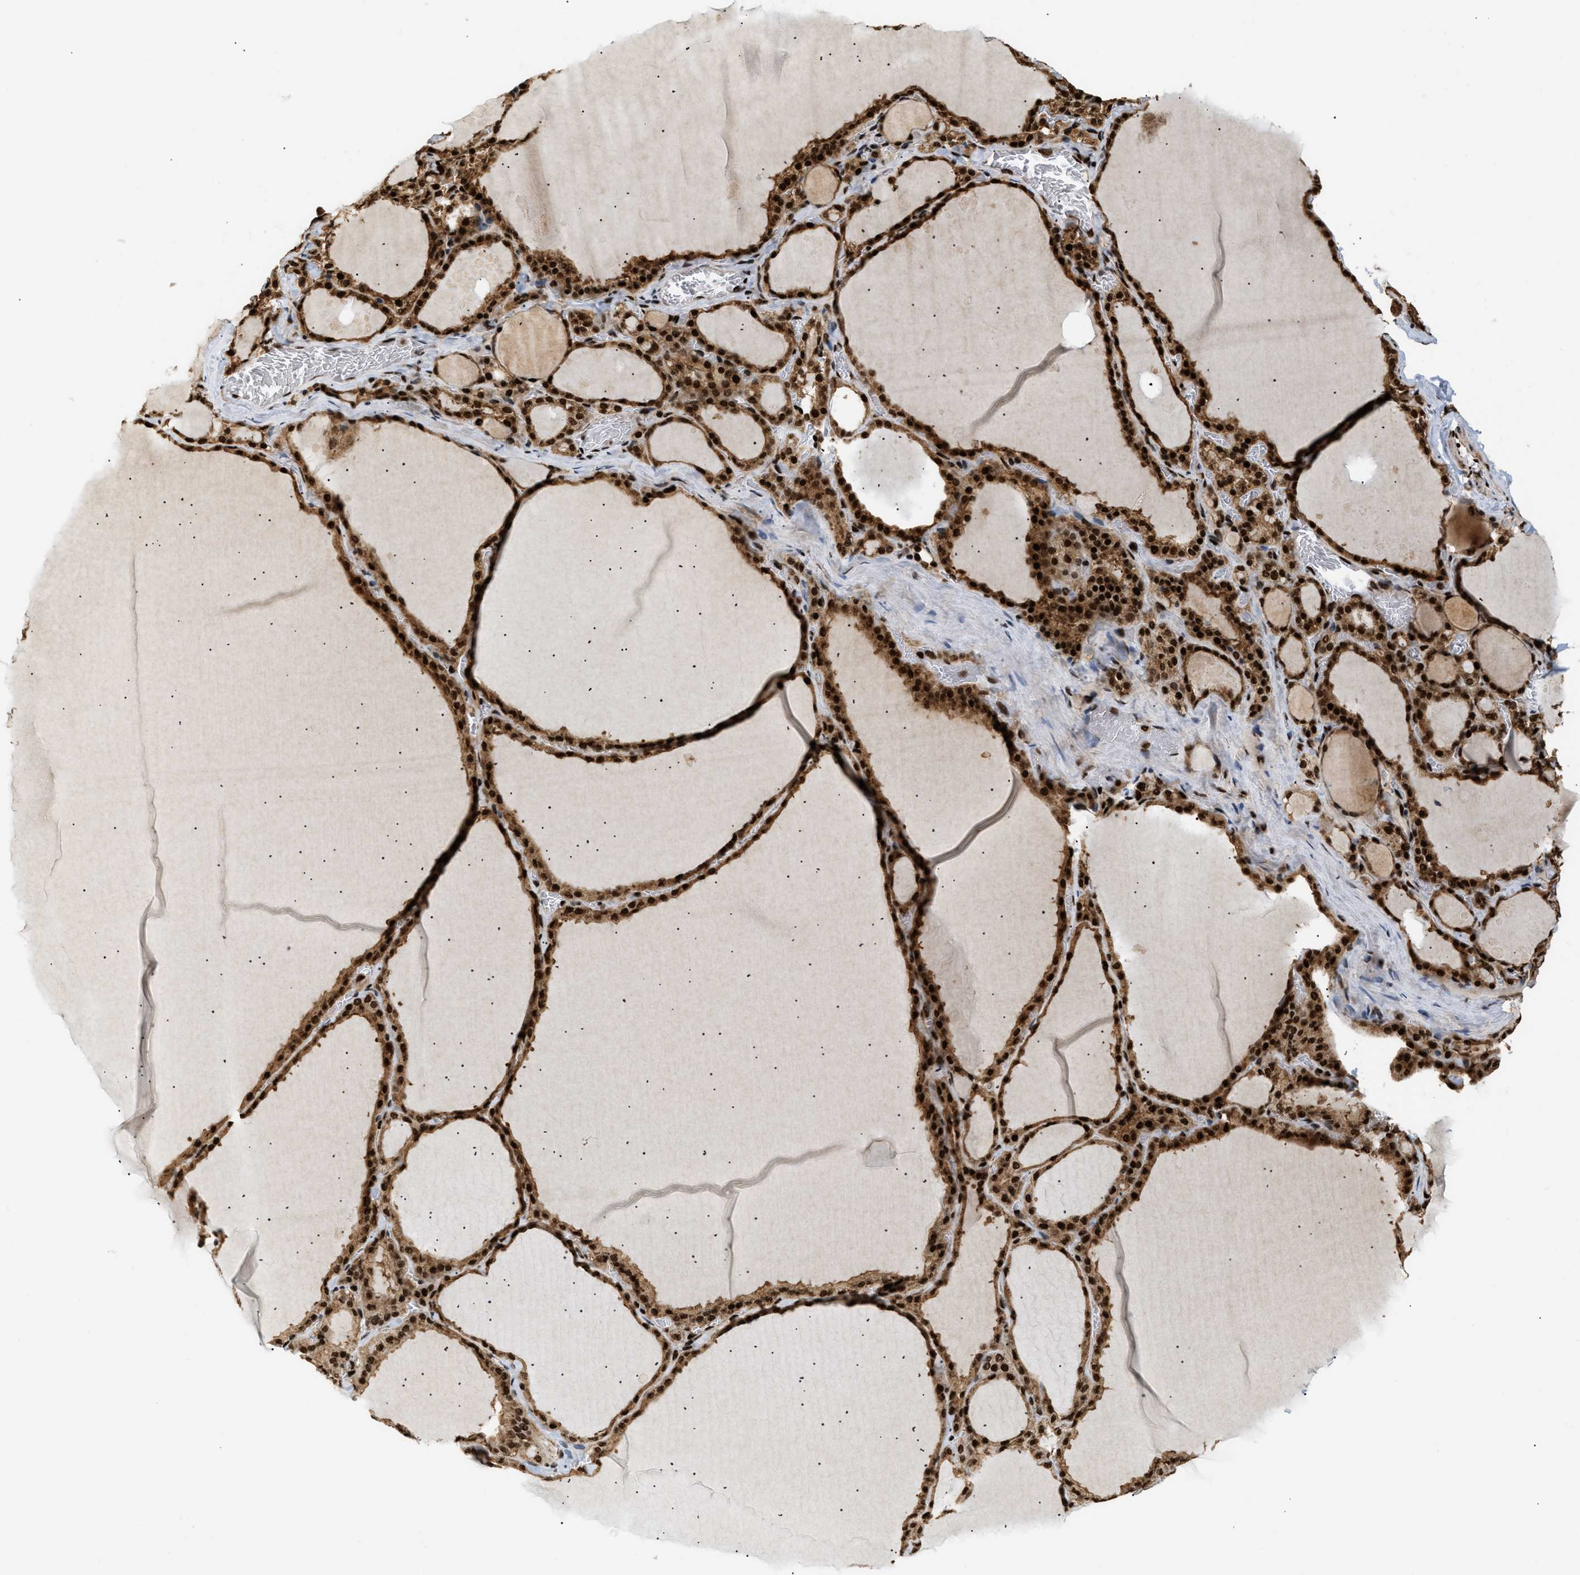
{"staining": {"intensity": "strong", "quantity": ">75%", "location": "cytoplasmic/membranous,nuclear"}, "tissue": "thyroid gland", "cell_type": "Glandular cells", "image_type": "normal", "snomed": [{"axis": "morphology", "description": "Normal tissue, NOS"}, {"axis": "topography", "description": "Thyroid gland"}], "caption": "Protein expression analysis of unremarkable thyroid gland reveals strong cytoplasmic/membranous,nuclear staining in about >75% of glandular cells. The protein is stained brown, and the nuclei are stained in blue (DAB (3,3'-diaminobenzidine) IHC with brightfield microscopy, high magnification).", "gene": "RBM5", "patient": {"sex": "male", "age": 56}}